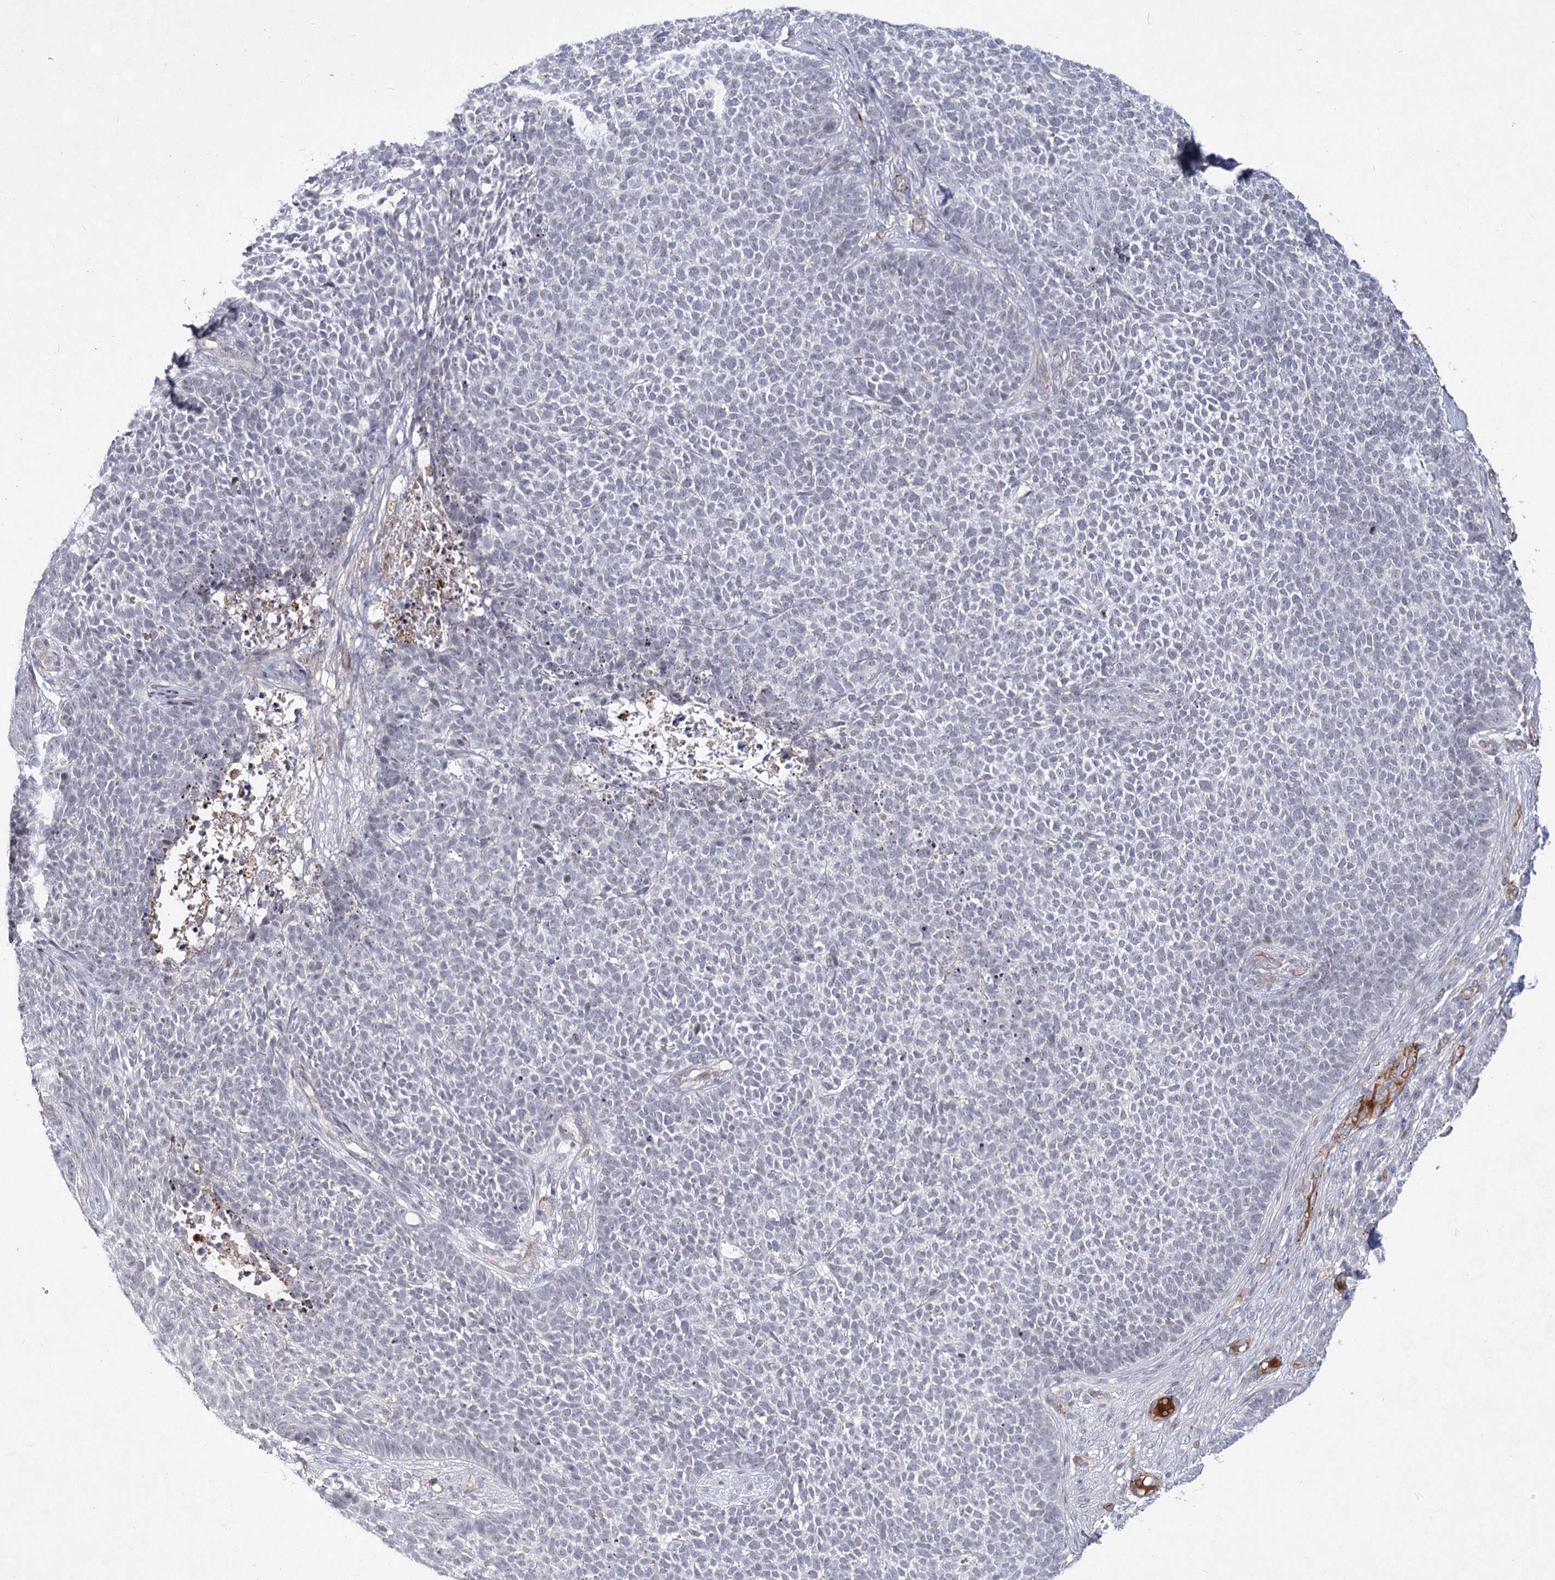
{"staining": {"intensity": "negative", "quantity": "none", "location": "none"}, "tissue": "skin cancer", "cell_type": "Tumor cells", "image_type": "cancer", "snomed": [{"axis": "morphology", "description": "Basal cell carcinoma"}, {"axis": "topography", "description": "Skin"}], "caption": "Tumor cells show no significant protein expression in skin cancer.", "gene": "ATL2", "patient": {"sex": "female", "age": 84}}